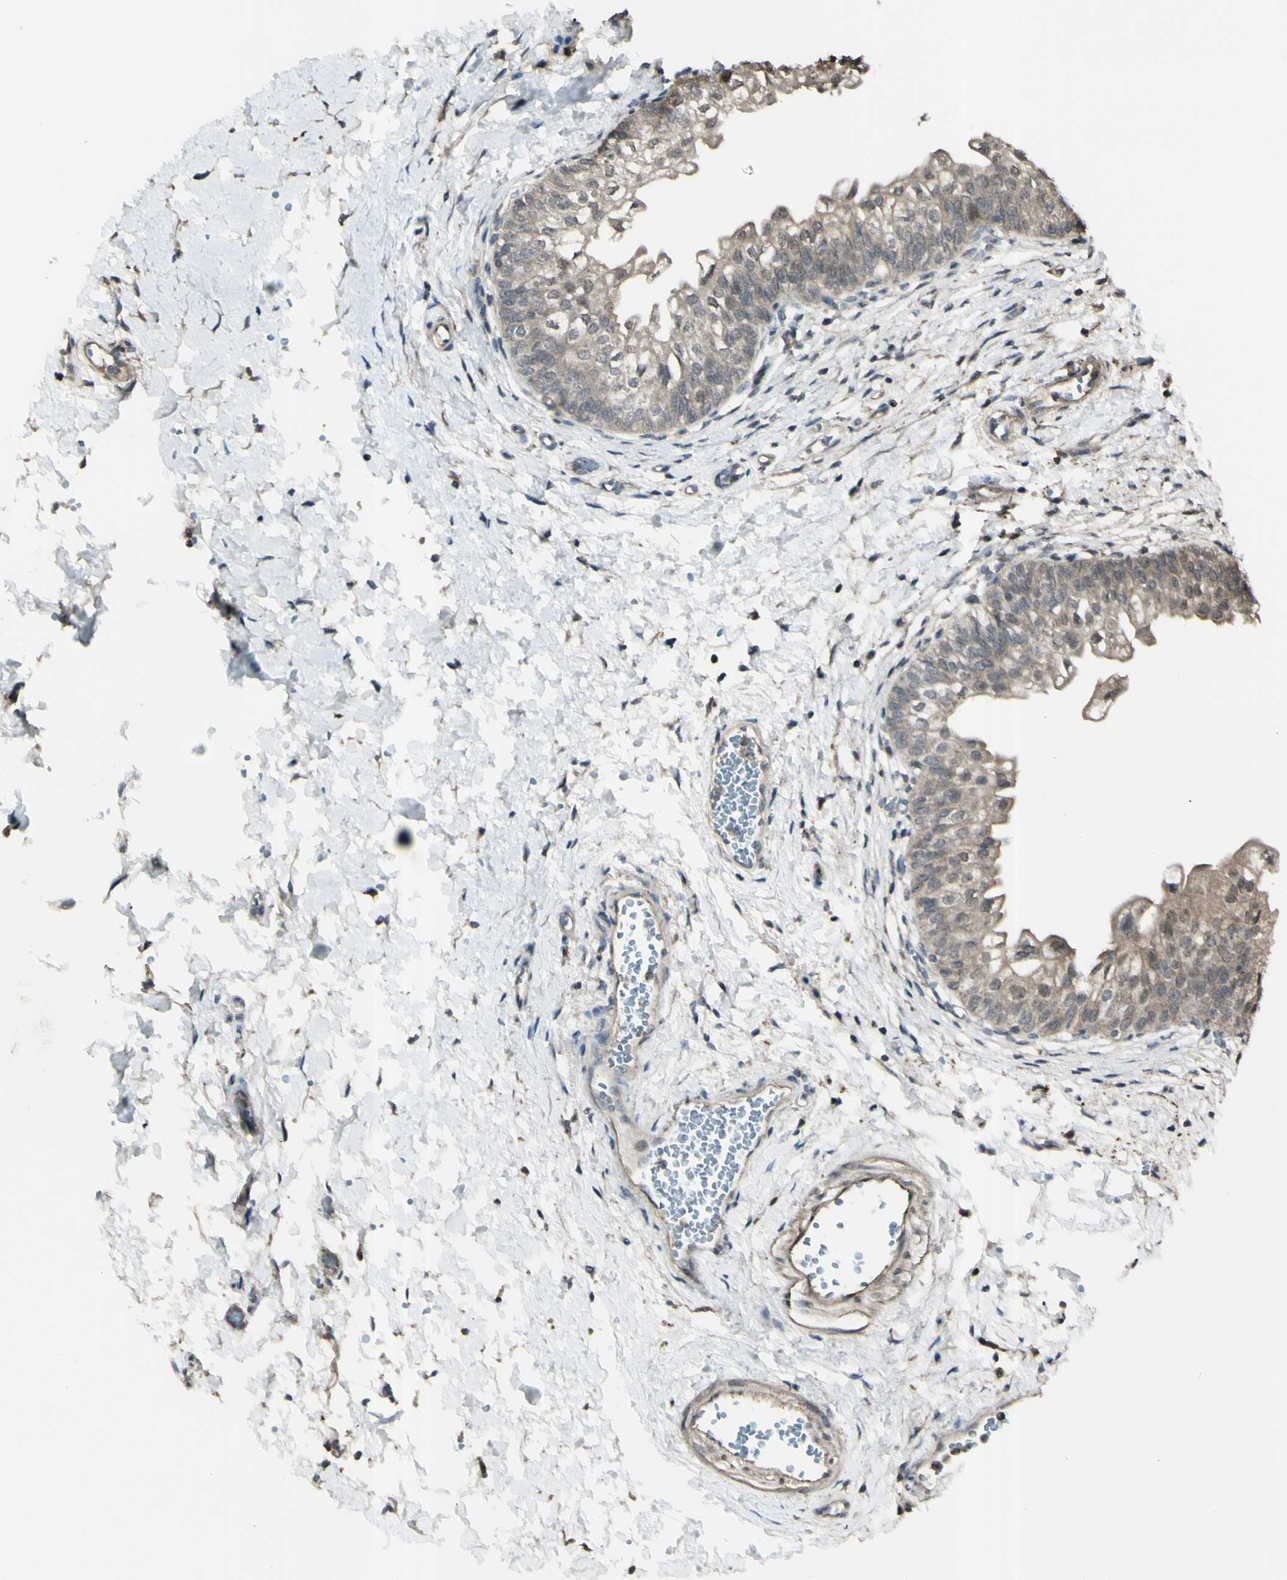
{"staining": {"intensity": "moderate", "quantity": ">75%", "location": "cytoplasmic/membranous"}, "tissue": "urinary bladder", "cell_type": "Urothelial cells", "image_type": "normal", "snomed": [{"axis": "morphology", "description": "Normal tissue, NOS"}, {"axis": "topography", "description": "Urinary bladder"}], "caption": "This micrograph exhibits unremarkable urinary bladder stained with immunohistochemistry (IHC) to label a protein in brown. The cytoplasmic/membranous of urothelial cells show moderate positivity for the protein. Nuclei are counter-stained blue.", "gene": "GNAS", "patient": {"sex": "male", "age": 55}}